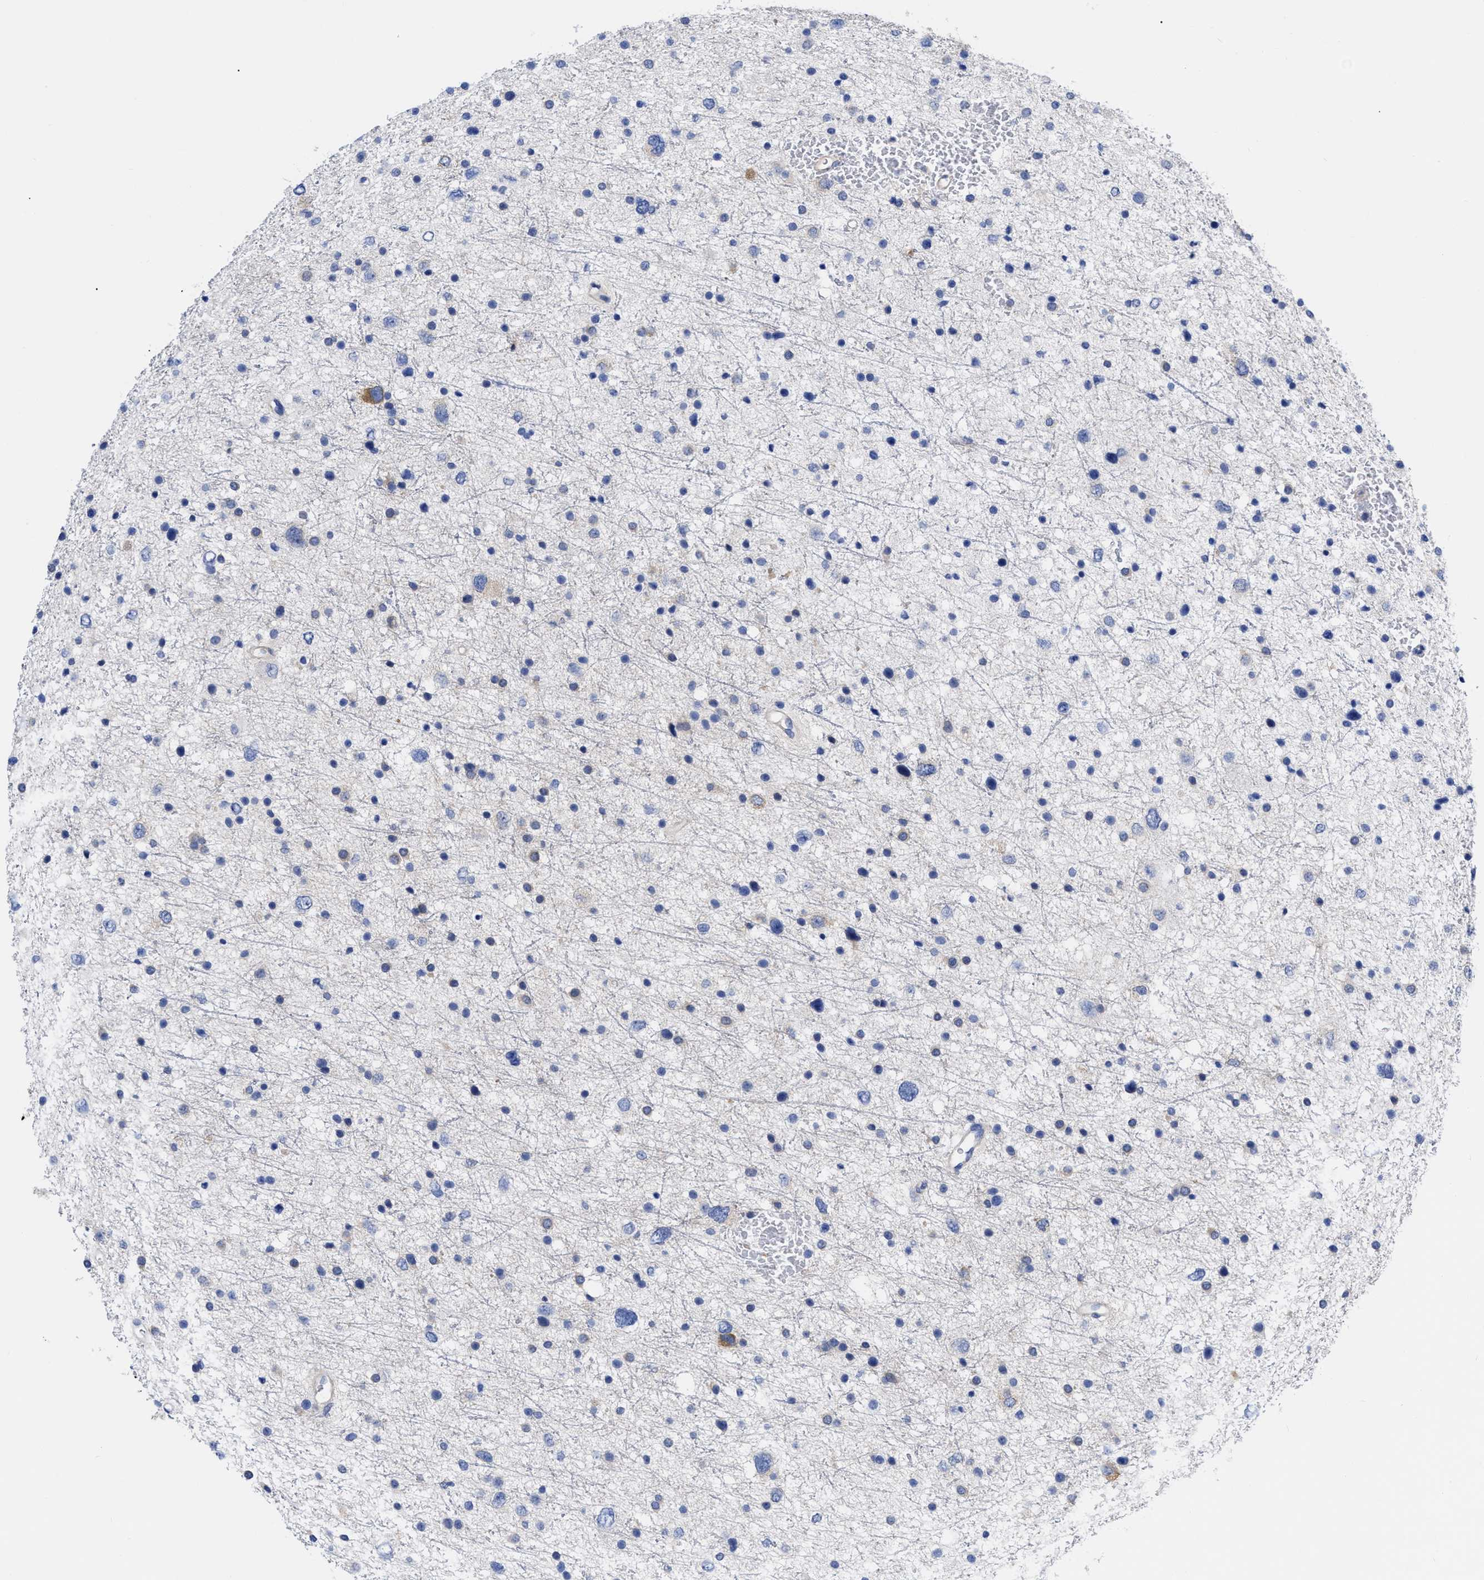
{"staining": {"intensity": "negative", "quantity": "none", "location": "none"}, "tissue": "glioma", "cell_type": "Tumor cells", "image_type": "cancer", "snomed": [{"axis": "morphology", "description": "Glioma, malignant, Low grade"}, {"axis": "topography", "description": "Brain"}], "caption": "Tumor cells show no significant expression in glioma.", "gene": "RBKS", "patient": {"sex": "female", "age": 37}}